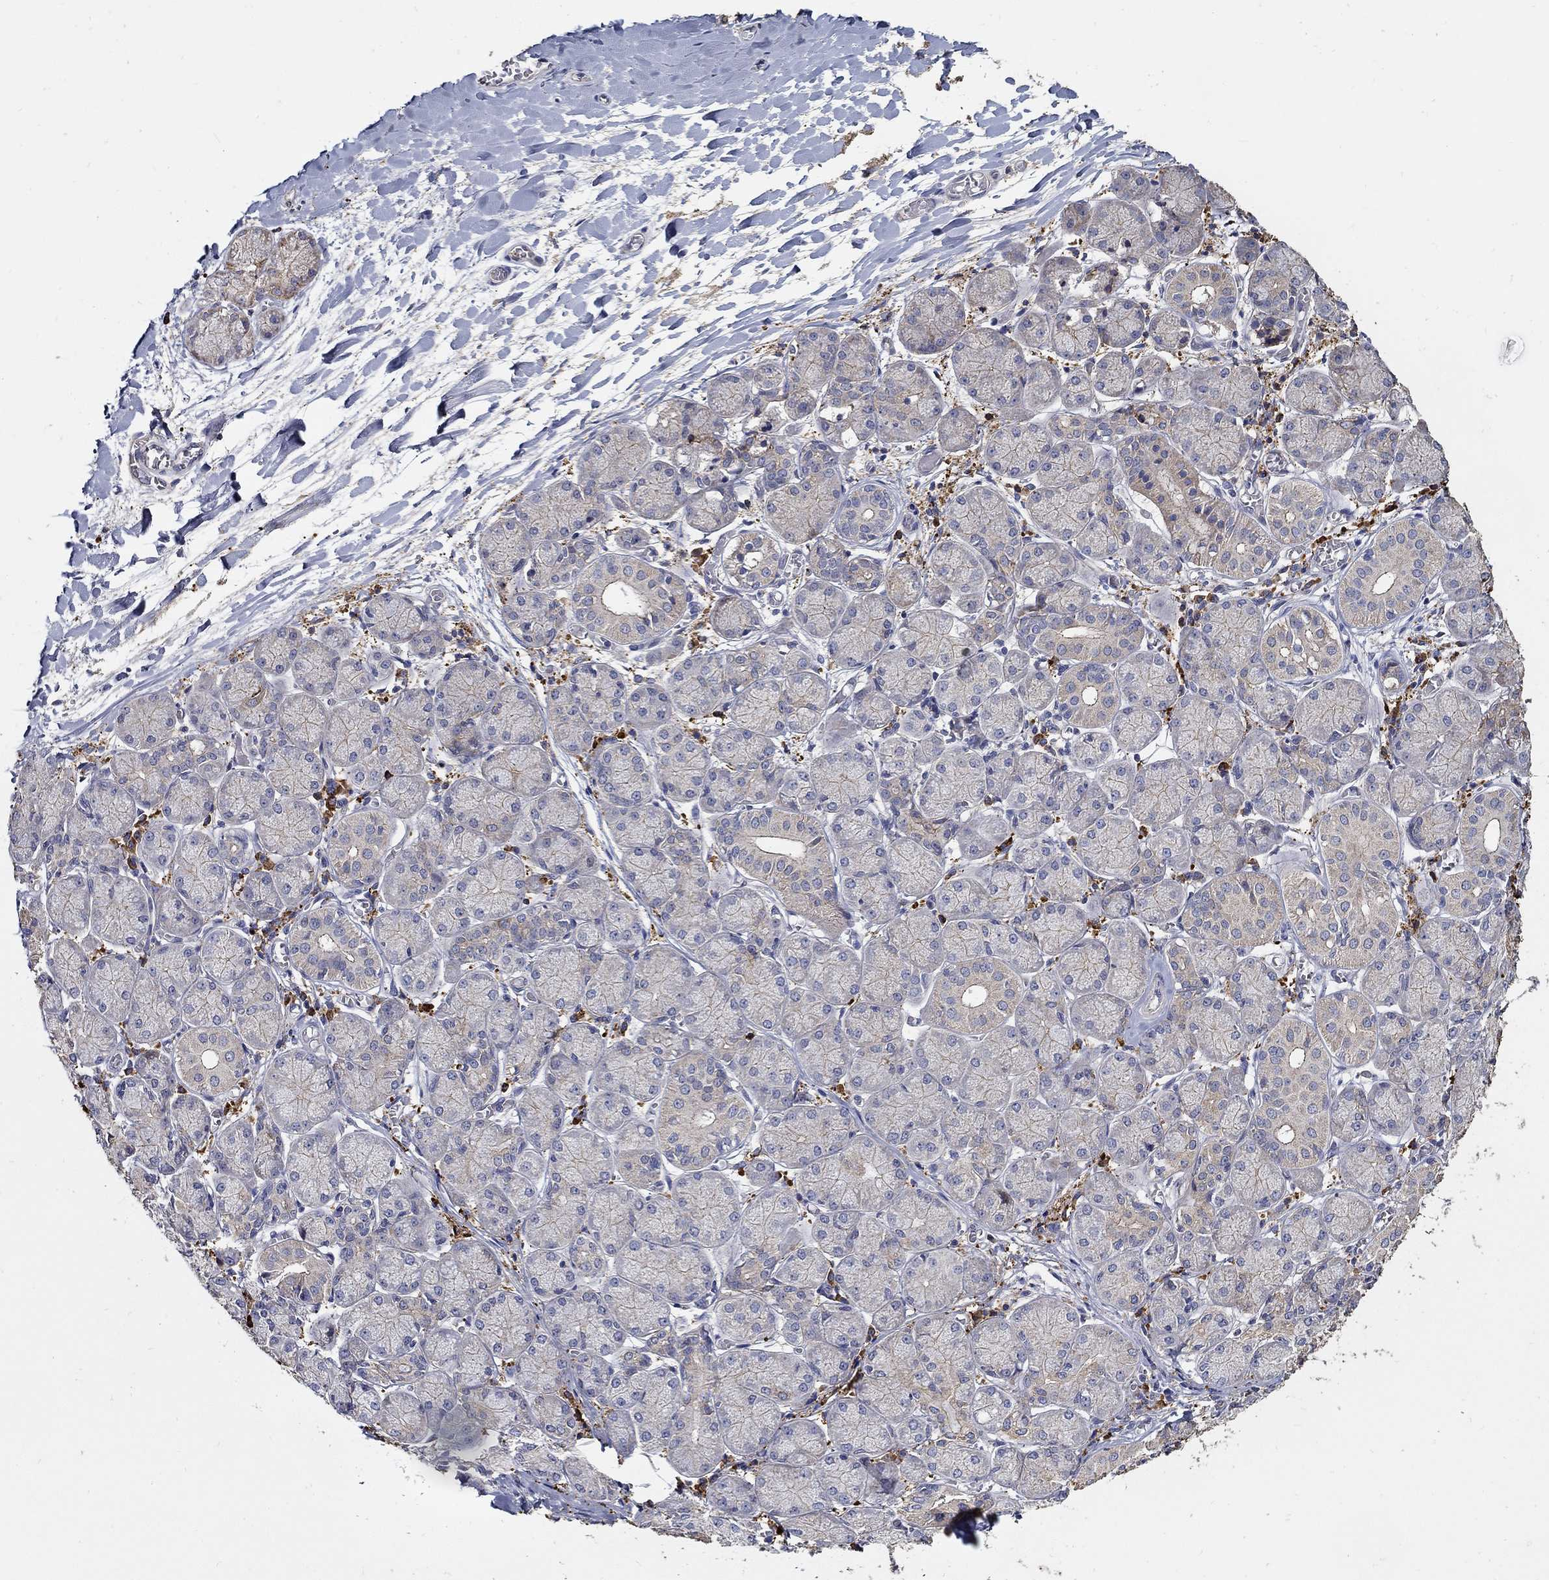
{"staining": {"intensity": "negative", "quantity": "none", "location": "none"}, "tissue": "salivary gland", "cell_type": "Glandular cells", "image_type": "normal", "snomed": [{"axis": "morphology", "description": "Normal tissue, NOS"}, {"axis": "topography", "description": "Salivary gland"}, {"axis": "topography", "description": "Peripheral nerve tissue"}], "caption": "Image shows no protein staining in glandular cells of unremarkable salivary gland. Brightfield microscopy of IHC stained with DAB (3,3'-diaminobenzidine) (brown) and hematoxylin (blue), captured at high magnification.", "gene": "EMILIN3", "patient": {"sex": "female", "age": 24}}